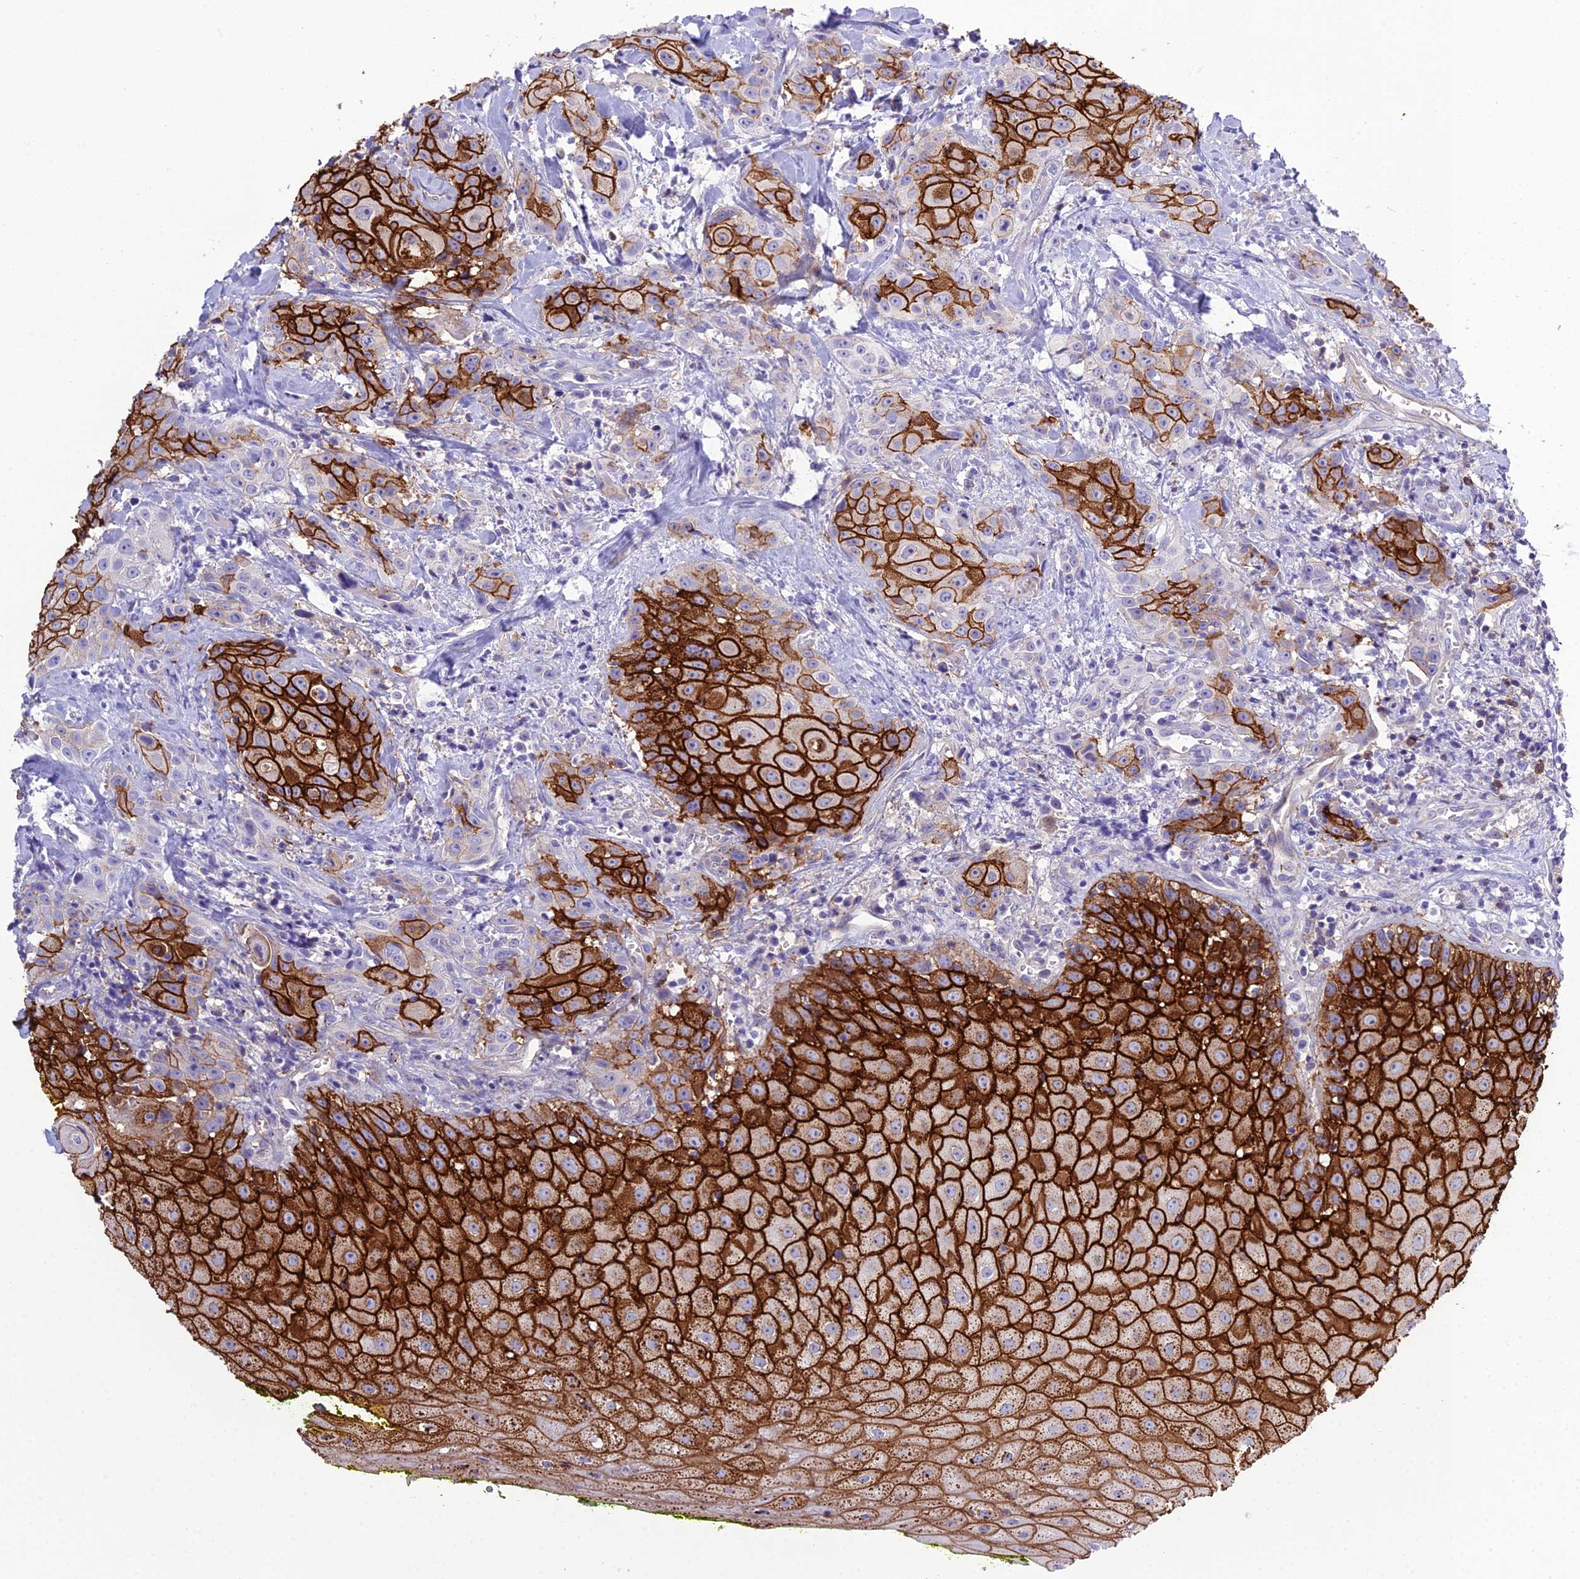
{"staining": {"intensity": "strong", "quantity": ">75%", "location": "cytoplasmic/membranous"}, "tissue": "head and neck cancer", "cell_type": "Tumor cells", "image_type": "cancer", "snomed": [{"axis": "morphology", "description": "Squamous cell carcinoma, NOS"}, {"axis": "topography", "description": "Oral tissue"}, {"axis": "topography", "description": "Head-Neck"}], "caption": "Head and neck cancer stained with a brown dye reveals strong cytoplasmic/membranous positive expression in approximately >75% of tumor cells.", "gene": "OR1Q1", "patient": {"sex": "female", "age": 82}}